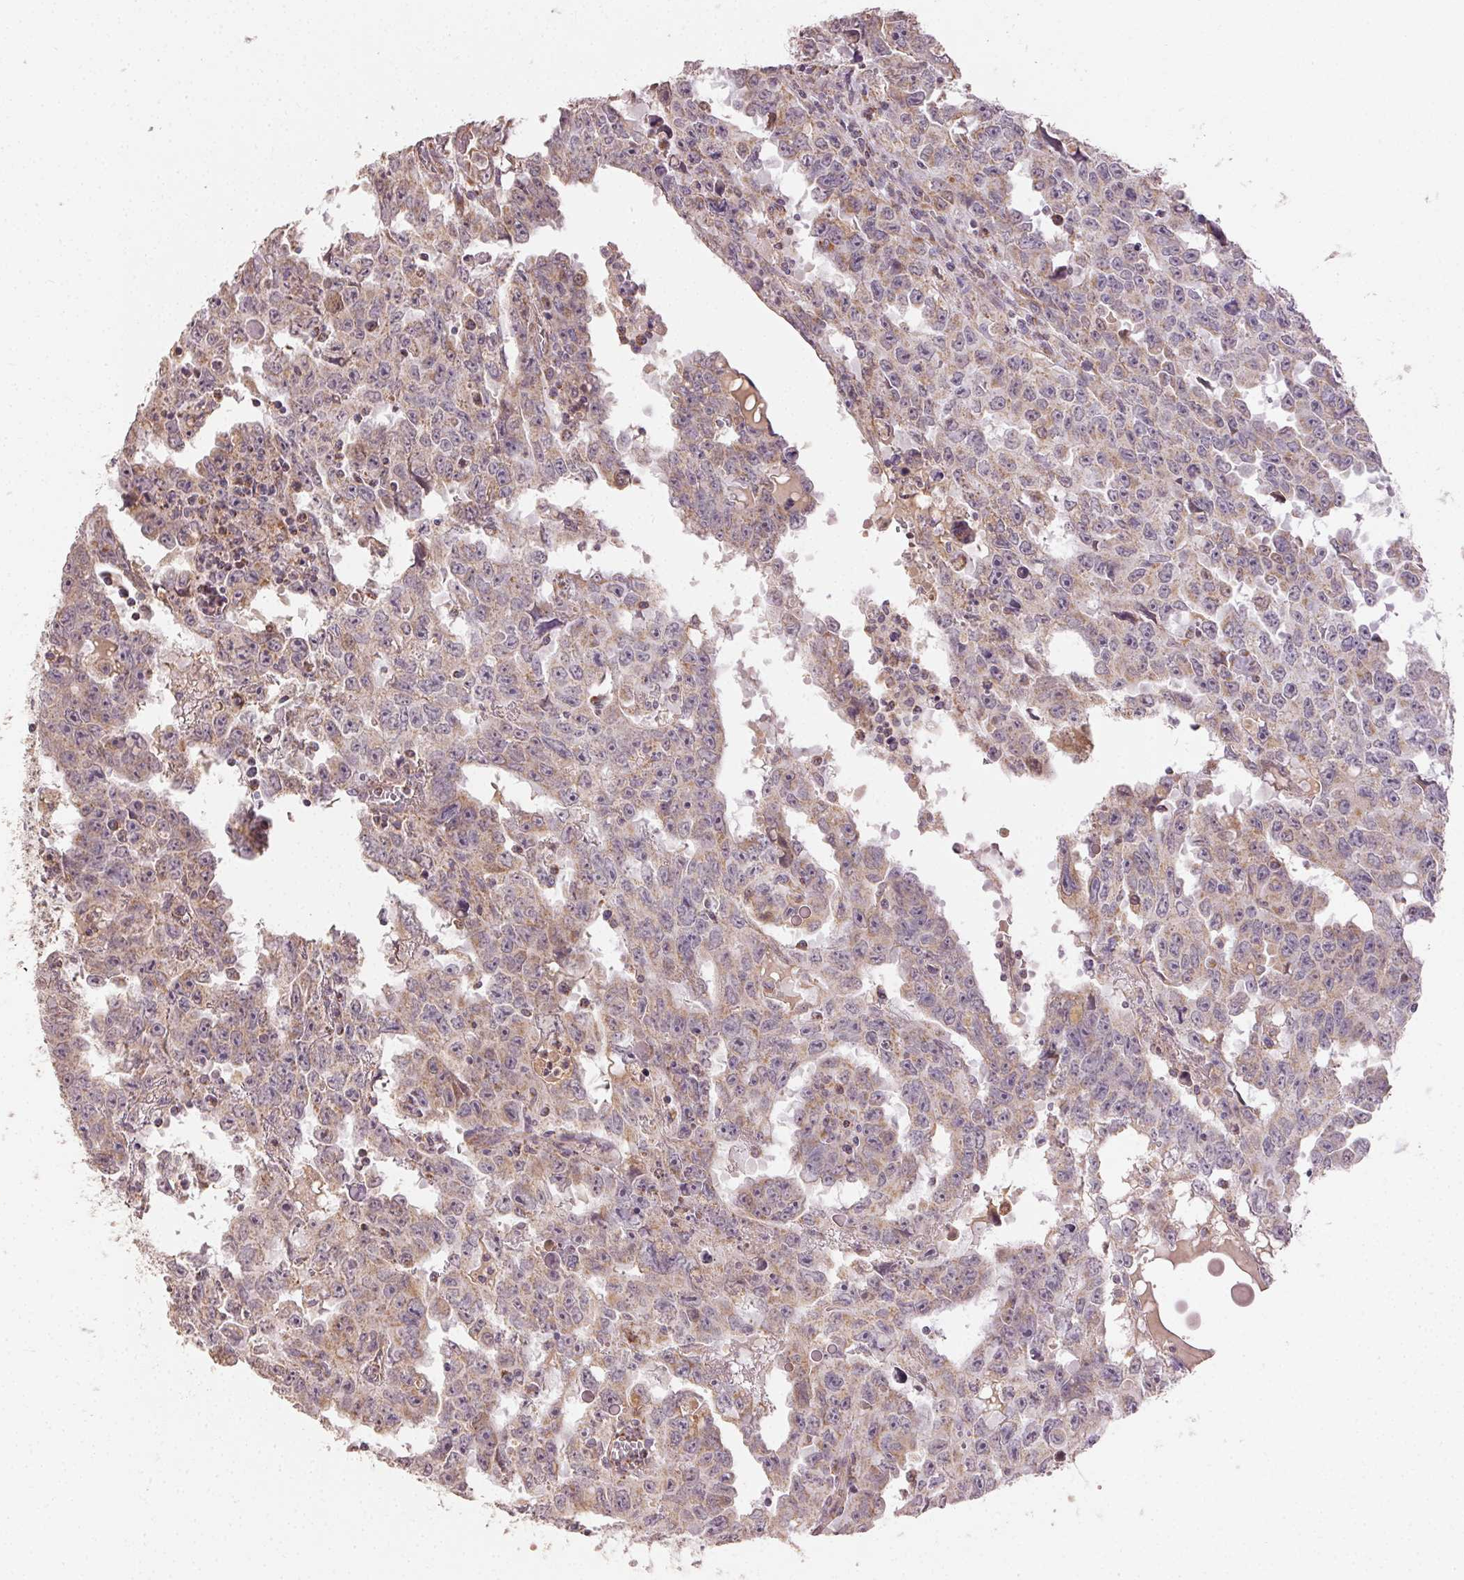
{"staining": {"intensity": "weak", "quantity": ">75%", "location": "cytoplasmic/membranous"}, "tissue": "testis cancer", "cell_type": "Tumor cells", "image_type": "cancer", "snomed": [{"axis": "morphology", "description": "Carcinoma, Embryonal, NOS"}, {"axis": "topography", "description": "Testis"}], "caption": "Immunohistochemical staining of human testis cancer shows low levels of weak cytoplasmic/membranous staining in approximately >75% of tumor cells.", "gene": "CLASP1", "patient": {"sex": "male", "age": 22}}